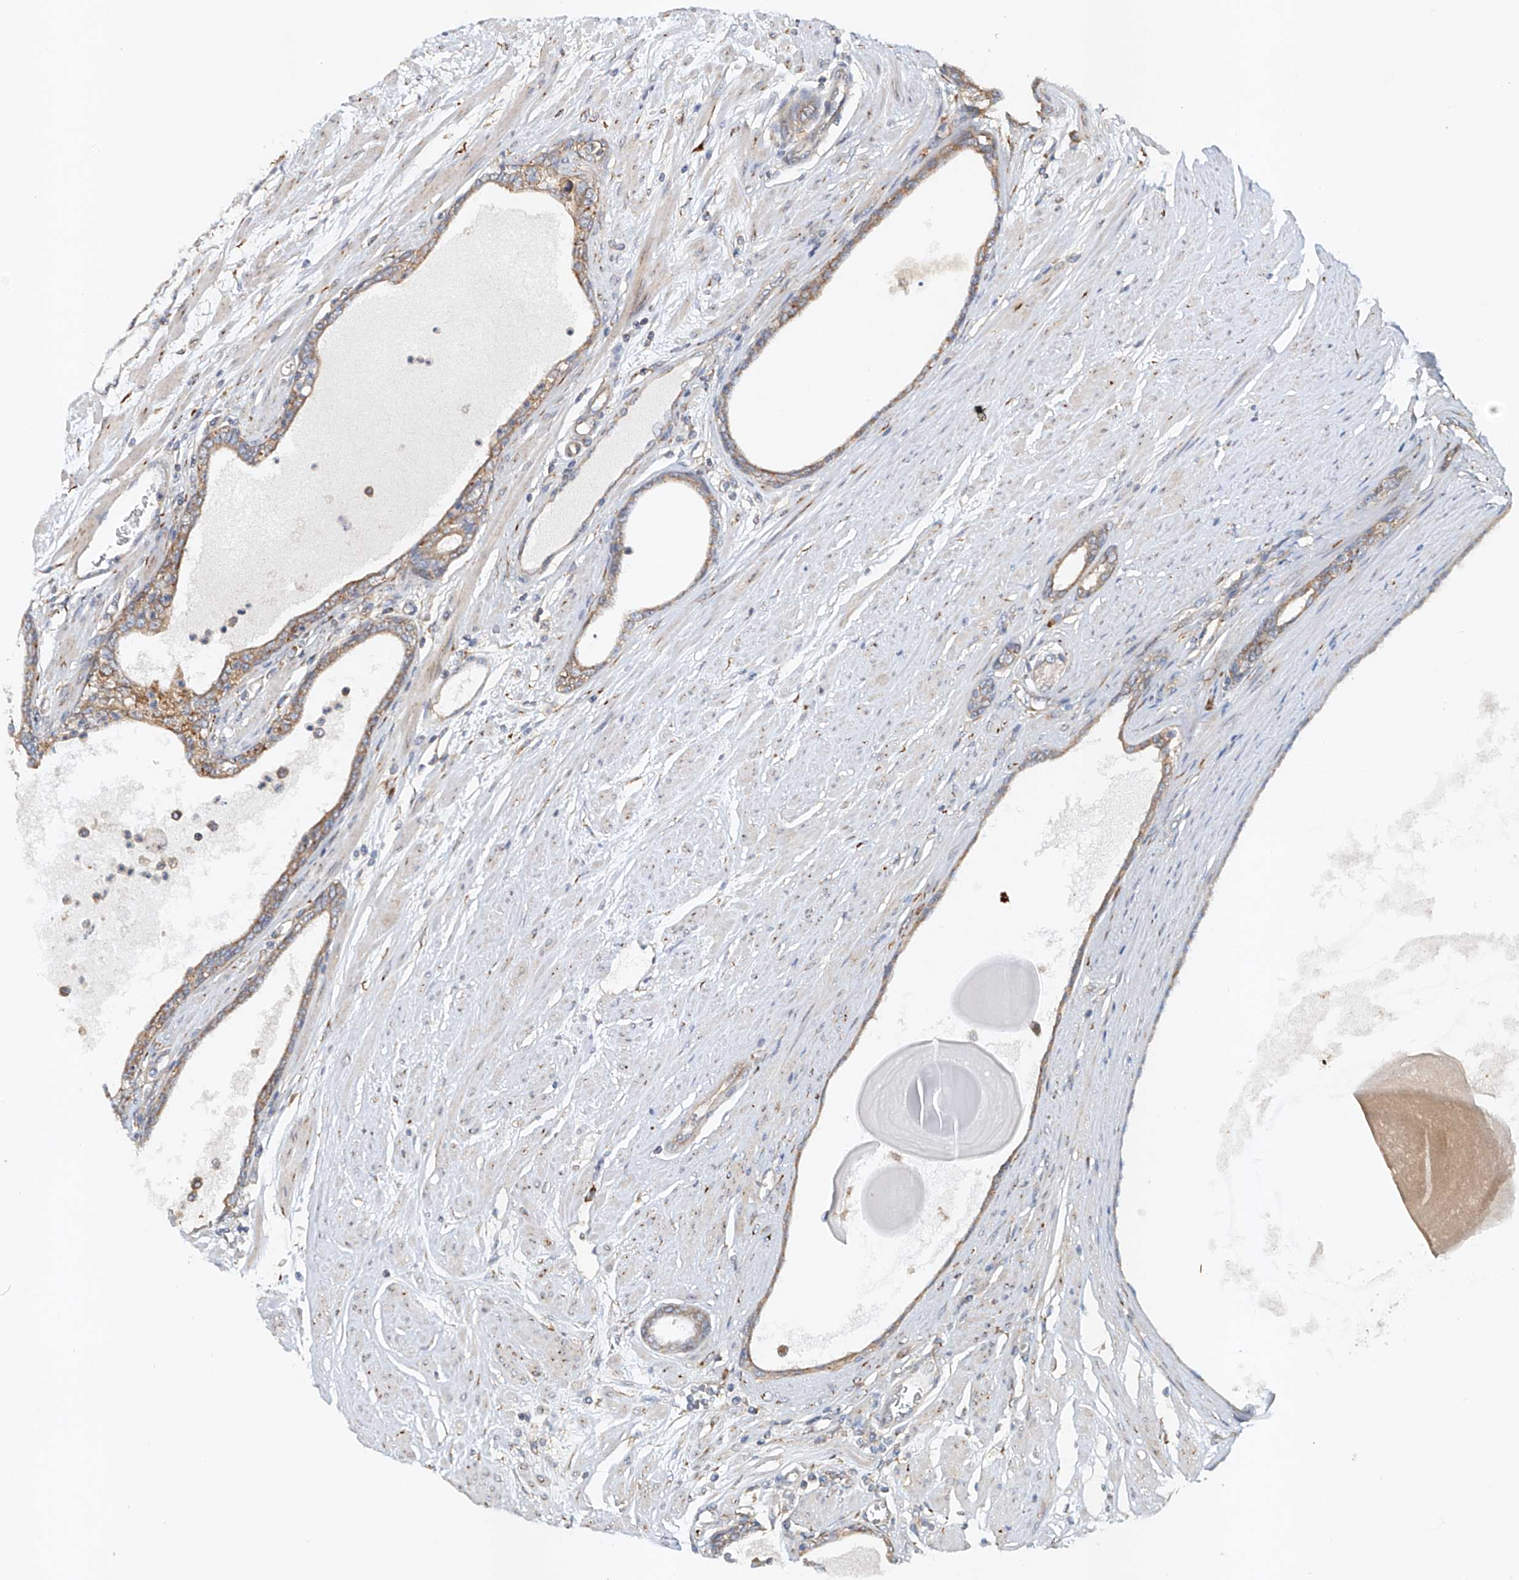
{"staining": {"intensity": "moderate", "quantity": ">75%", "location": "cytoplasmic/membranous"}, "tissue": "prostate cancer", "cell_type": "Tumor cells", "image_type": "cancer", "snomed": [{"axis": "morphology", "description": "Adenocarcinoma, Low grade"}, {"axis": "topography", "description": "Prostate"}], "caption": "Approximately >75% of tumor cells in human adenocarcinoma (low-grade) (prostate) reveal moderate cytoplasmic/membranous protein positivity as visualized by brown immunohistochemical staining.", "gene": "SNAP29", "patient": {"sex": "male", "age": 60}}